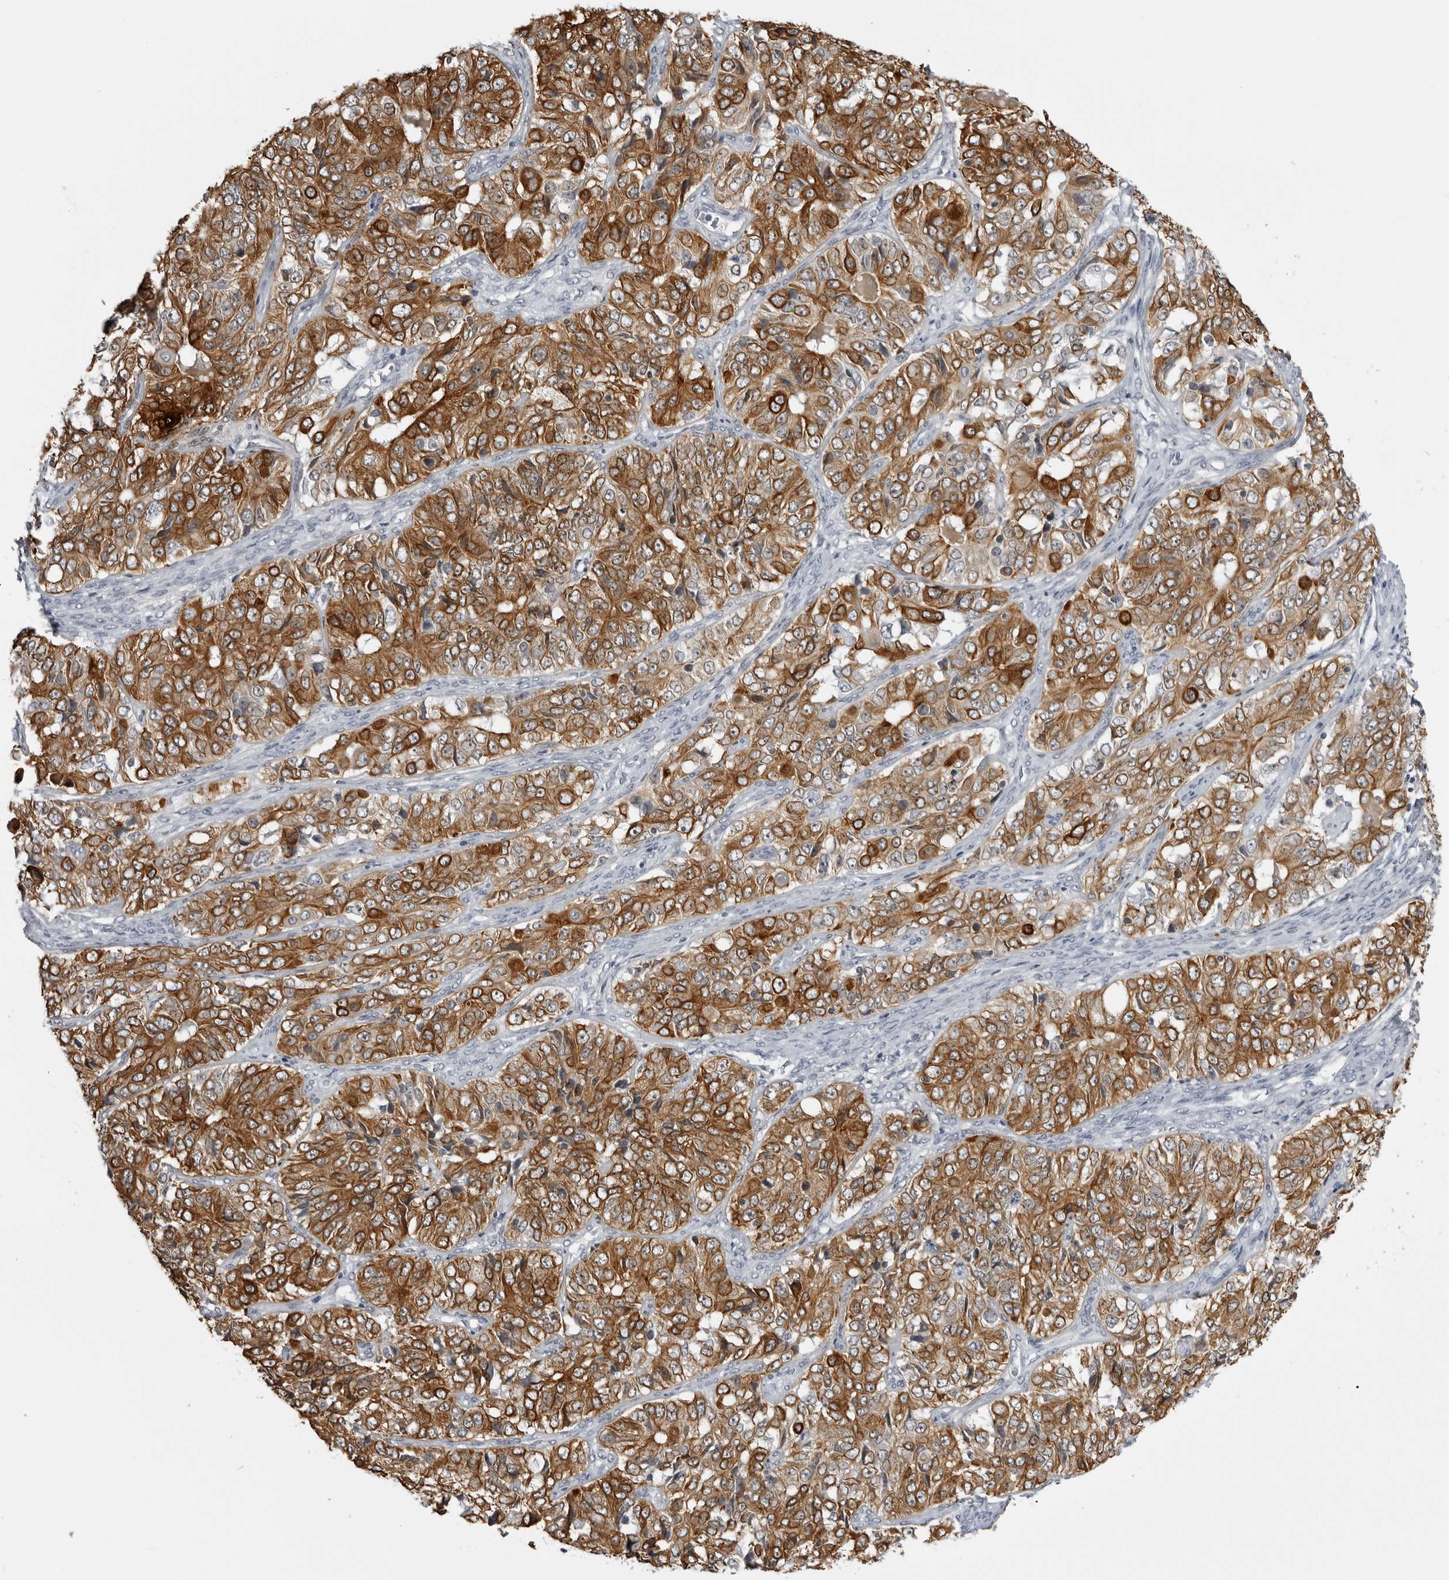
{"staining": {"intensity": "strong", "quantity": ">75%", "location": "cytoplasmic/membranous"}, "tissue": "ovarian cancer", "cell_type": "Tumor cells", "image_type": "cancer", "snomed": [{"axis": "morphology", "description": "Carcinoma, endometroid"}, {"axis": "topography", "description": "Ovary"}], "caption": "Strong cytoplasmic/membranous expression is appreciated in approximately >75% of tumor cells in ovarian cancer. The protein of interest is shown in brown color, while the nuclei are stained blue.", "gene": "SERPINF2", "patient": {"sex": "female", "age": 51}}